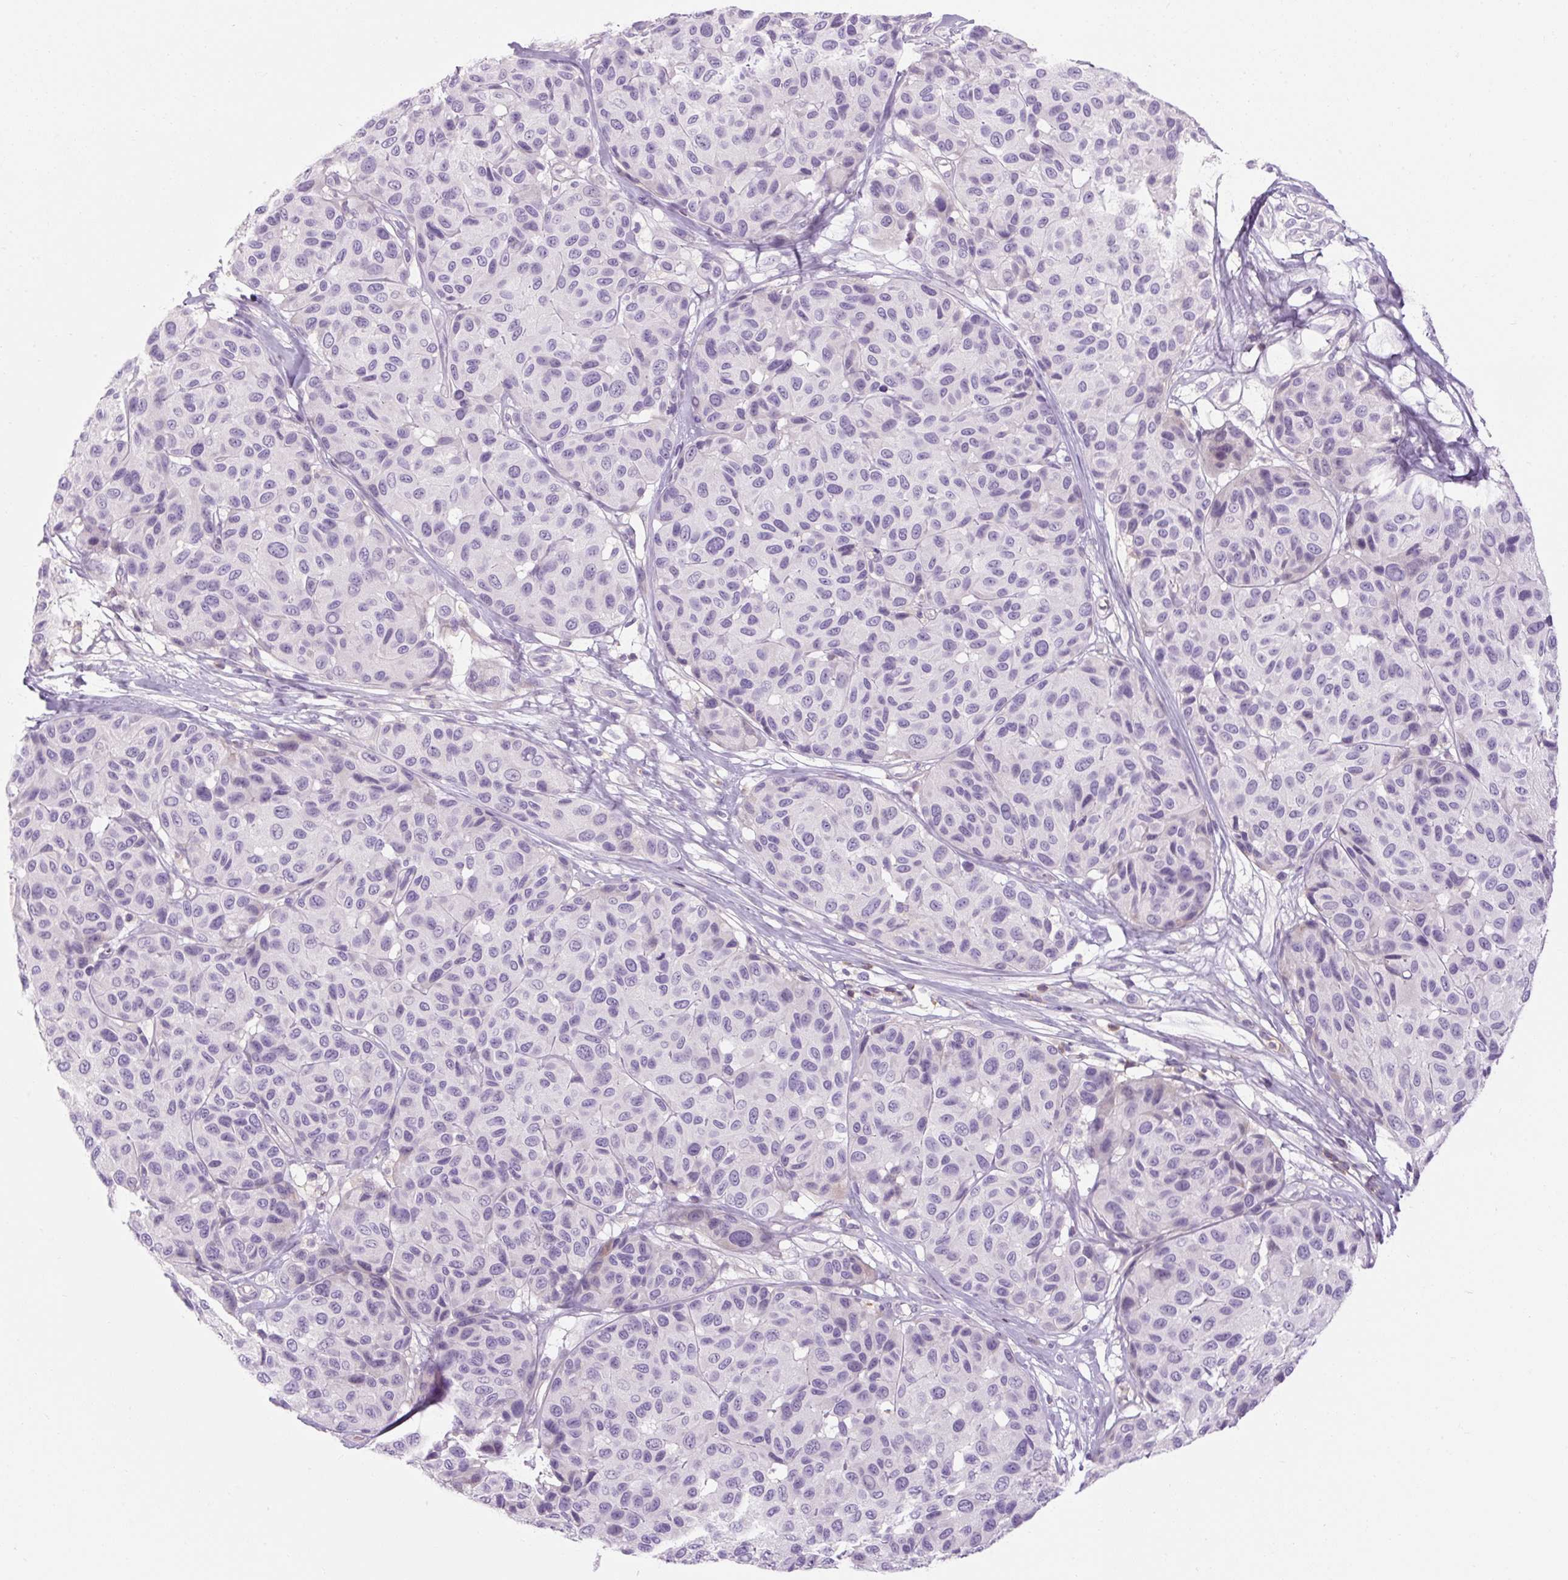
{"staining": {"intensity": "negative", "quantity": "none", "location": "none"}, "tissue": "melanoma", "cell_type": "Tumor cells", "image_type": "cancer", "snomed": [{"axis": "morphology", "description": "Malignant melanoma, NOS"}, {"axis": "topography", "description": "Skin"}], "caption": "Melanoma stained for a protein using IHC demonstrates no positivity tumor cells.", "gene": "TIGD2", "patient": {"sex": "female", "age": 66}}